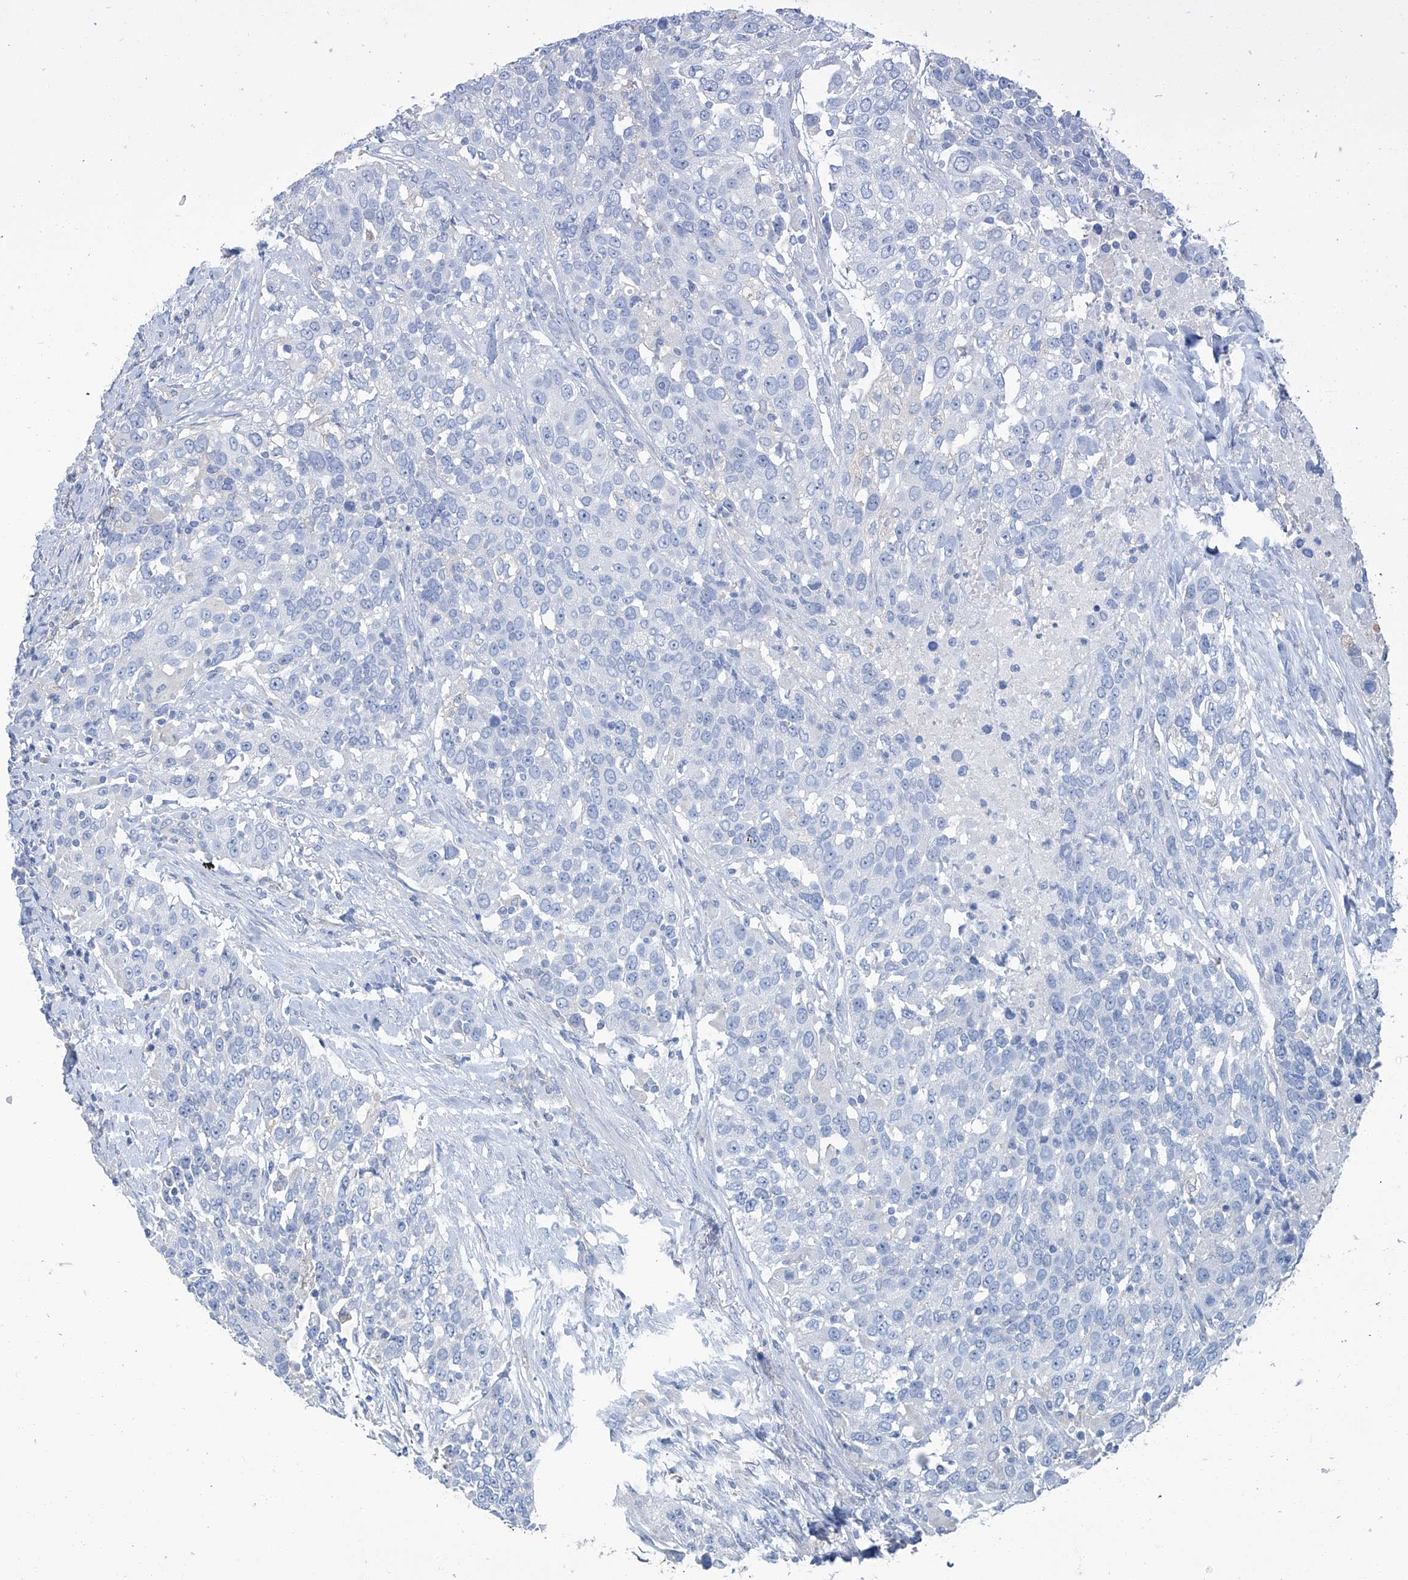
{"staining": {"intensity": "negative", "quantity": "none", "location": "none"}, "tissue": "urothelial cancer", "cell_type": "Tumor cells", "image_type": "cancer", "snomed": [{"axis": "morphology", "description": "Urothelial carcinoma, High grade"}, {"axis": "topography", "description": "Urinary bladder"}], "caption": "Protein analysis of urothelial cancer shows no significant positivity in tumor cells.", "gene": "PFKL", "patient": {"sex": "female", "age": 80}}